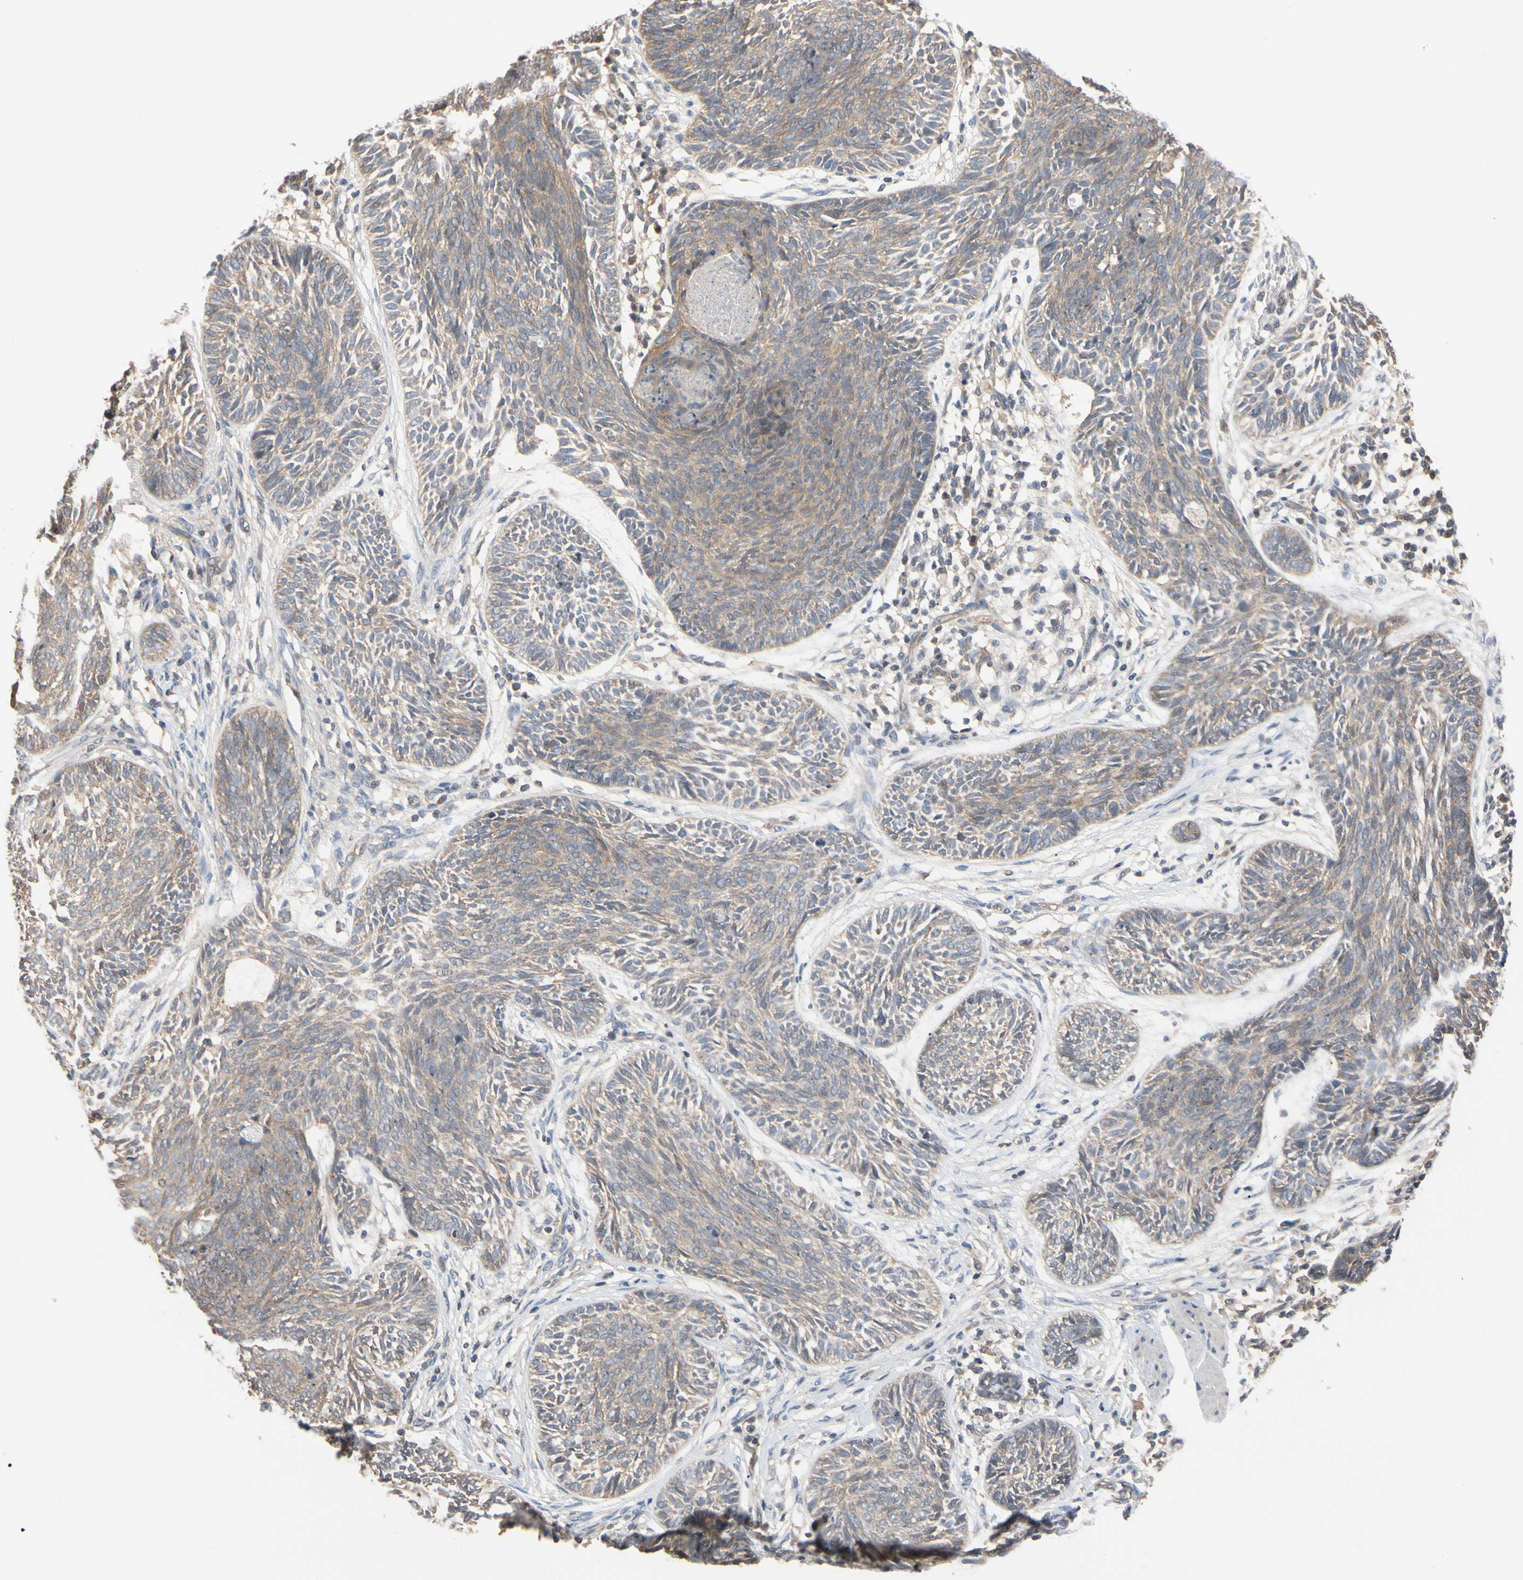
{"staining": {"intensity": "moderate", "quantity": ">75%", "location": "cytoplasmic/membranous"}, "tissue": "skin cancer", "cell_type": "Tumor cells", "image_type": "cancer", "snomed": [{"axis": "morphology", "description": "Papilloma, NOS"}, {"axis": "morphology", "description": "Basal cell carcinoma"}, {"axis": "topography", "description": "Skin"}], "caption": "Immunohistochemistry of human skin papilloma displays medium levels of moderate cytoplasmic/membranous expression in approximately >75% of tumor cells. Immunohistochemistry (ihc) stains the protein of interest in brown and the nuclei are stained blue.", "gene": "DPP8", "patient": {"sex": "male", "age": 87}}